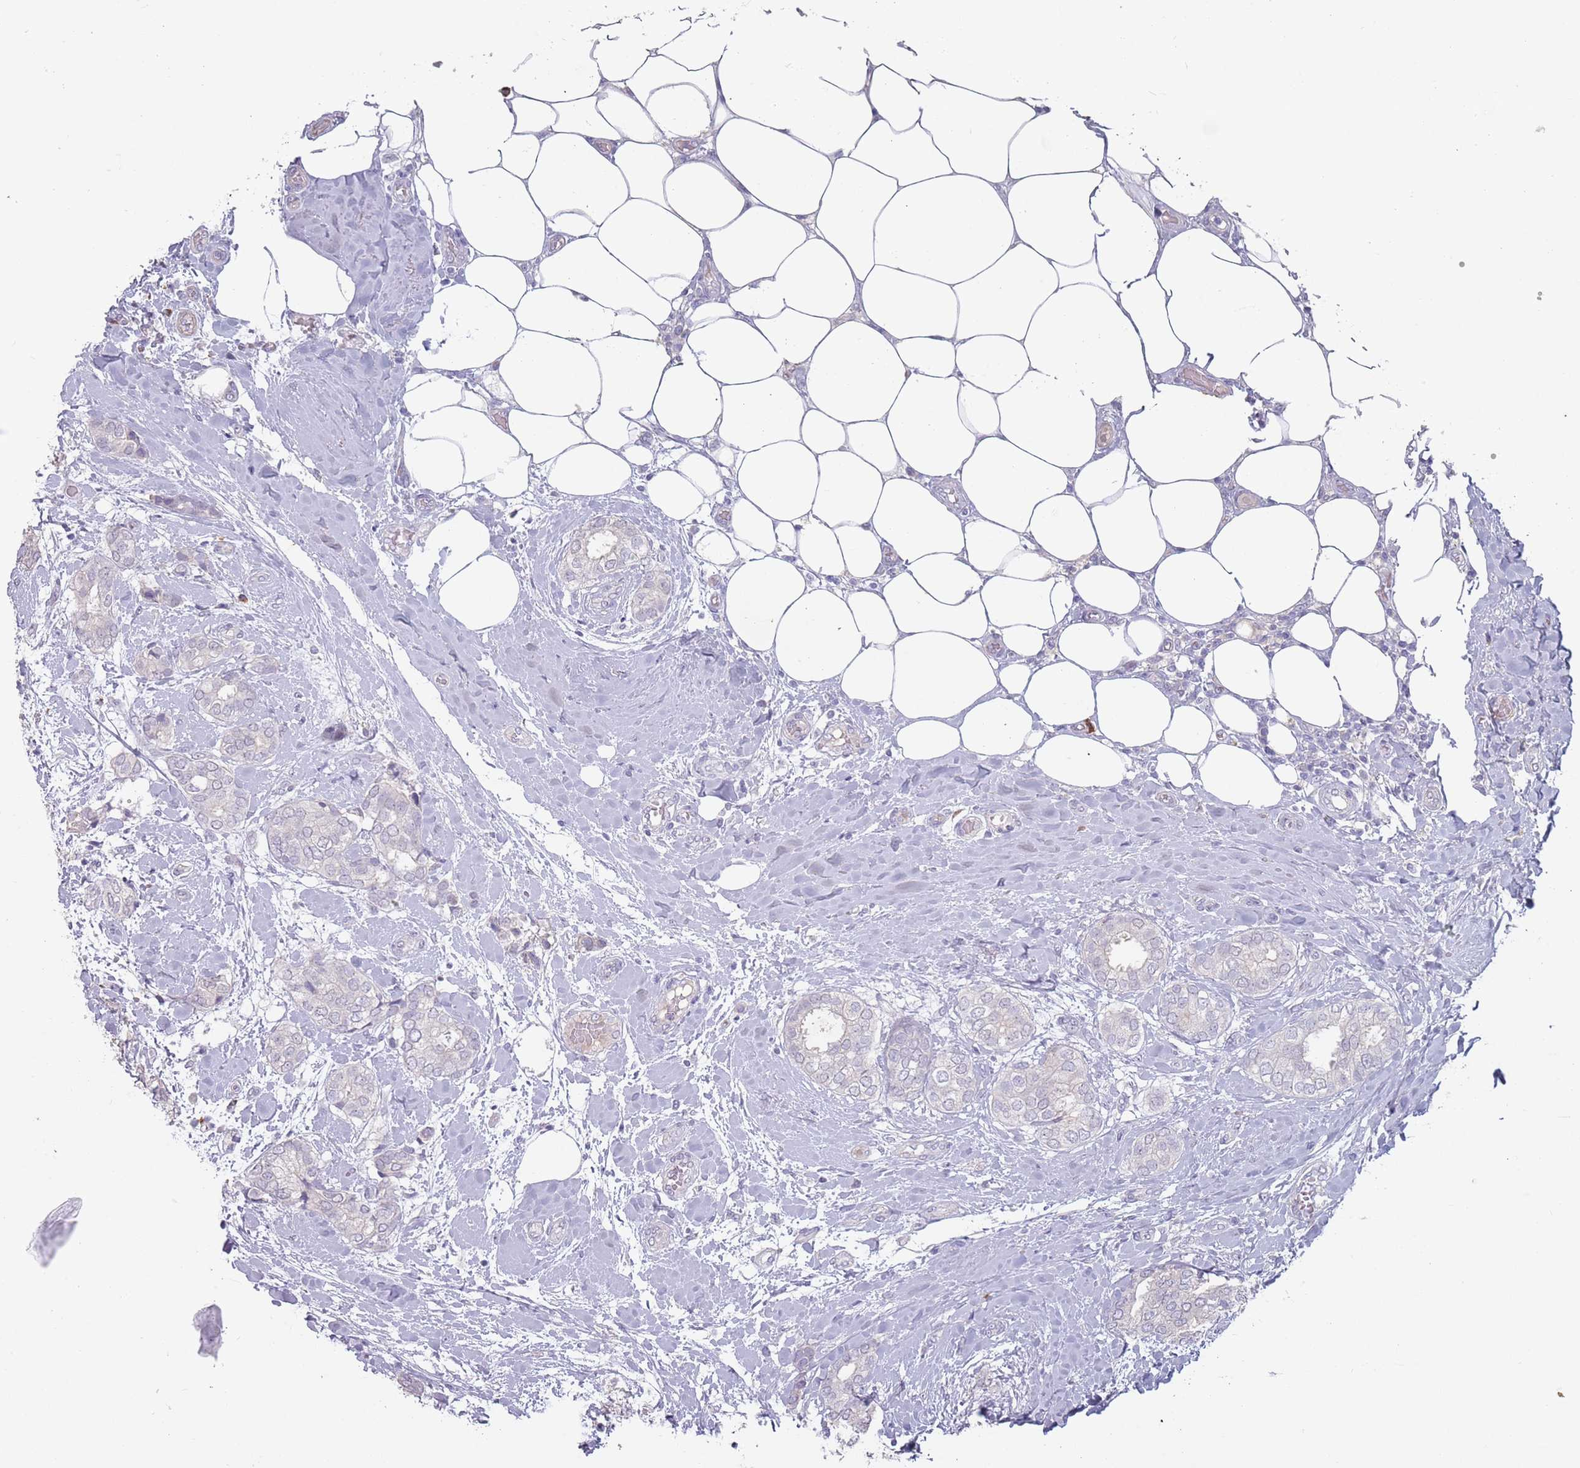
{"staining": {"intensity": "negative", "quantity": "none", "location": "none"}, "tissue": "breast cancer", "cell_type": "Tumor cells", "image_type": "cancer", "snomed": [{"axis": "morphology", "description": "Duct carcinoma"}, {"axis": "topography", "description": "Breast"}], "caption": "The photomicrograph exhibits no significant staining in tumor cells of invasive ductal carcinoma (breast). (DAB (3,3'-diaminobenzidine) IHC with hematoxylin counter stain).", "gene": "STYK1", "patient": {"sex": "female", "age": 73}}